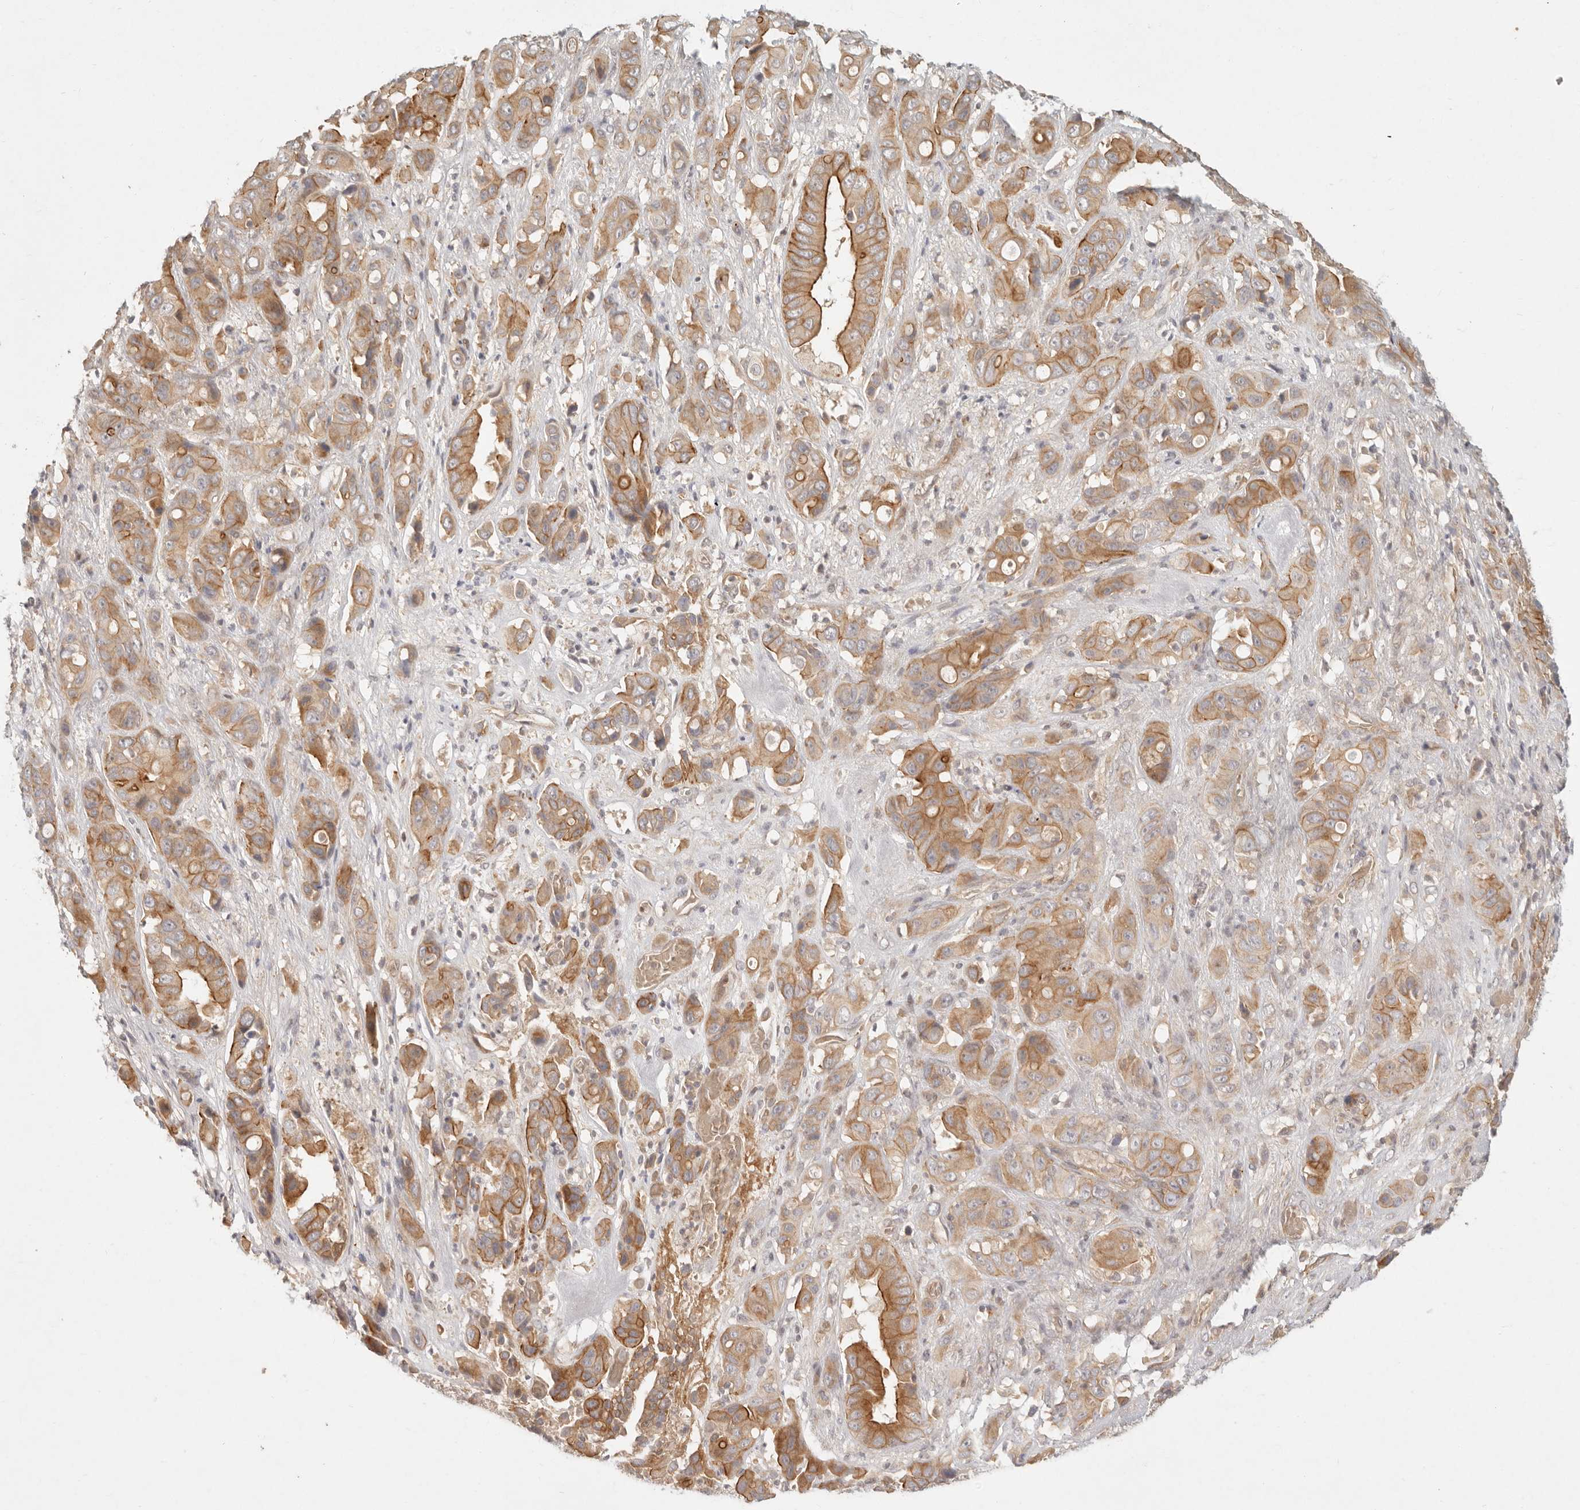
{"staining": {"intensity": "moderate", "quantity": ">75%", "location": "cytoplasmic/membranous"}, "tissue": "liver cancer", "cell_type": "Tumor cells", "image_type": "cancer", "snomed": [{"axis": "morphology", "description": "Cholangiocarcinoma"}, {"axis": "topography", "description": "Liver"}], "caption": "Immunohistochemical staining of liver cancer (cholangiocarcinoma) exhibits medium levels of moderate cytoplasmic/membranous protein staining in about >75% of tumor cells.", "gene": "PPP1R3B", "patient": {"sex": "female", "age": 52}}